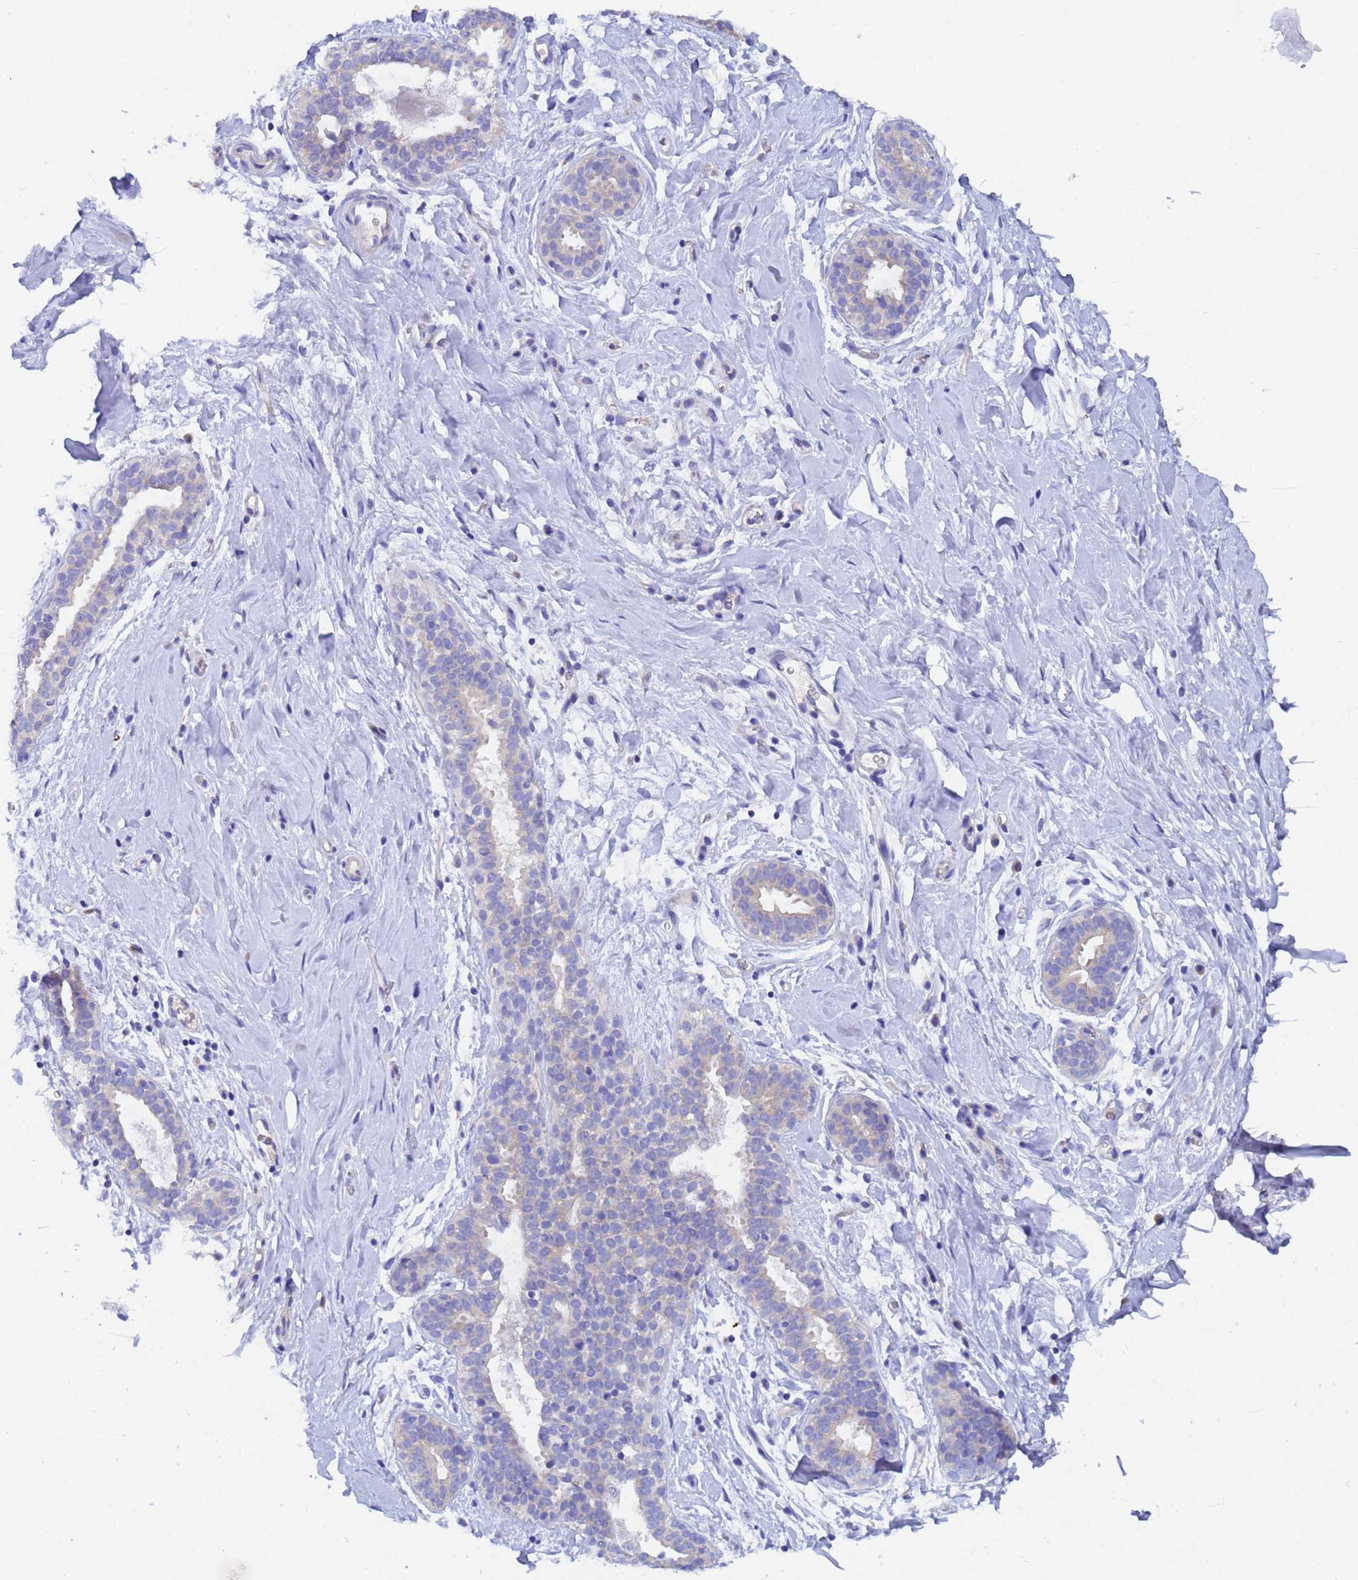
{"staining": {"intensity": "negative", "quantity": "none", "location": "none"}, "tissue": "adipose tissue", "cell_type": "Adipocytes", "image_type": "normal", "snomed": [{"axis": "morphology", "description": "Normal tissue, NOS"}, {"axis": "topography", "description": "Breast"}], "caption": "Immunohistochemistry (IHC) histopathology image of benign human adipose tissue stained for a protein (brown), which reveals no staining in adipocytes.", "gene": "UBE2O", "patient": {"sex": "female", "age": 26}}